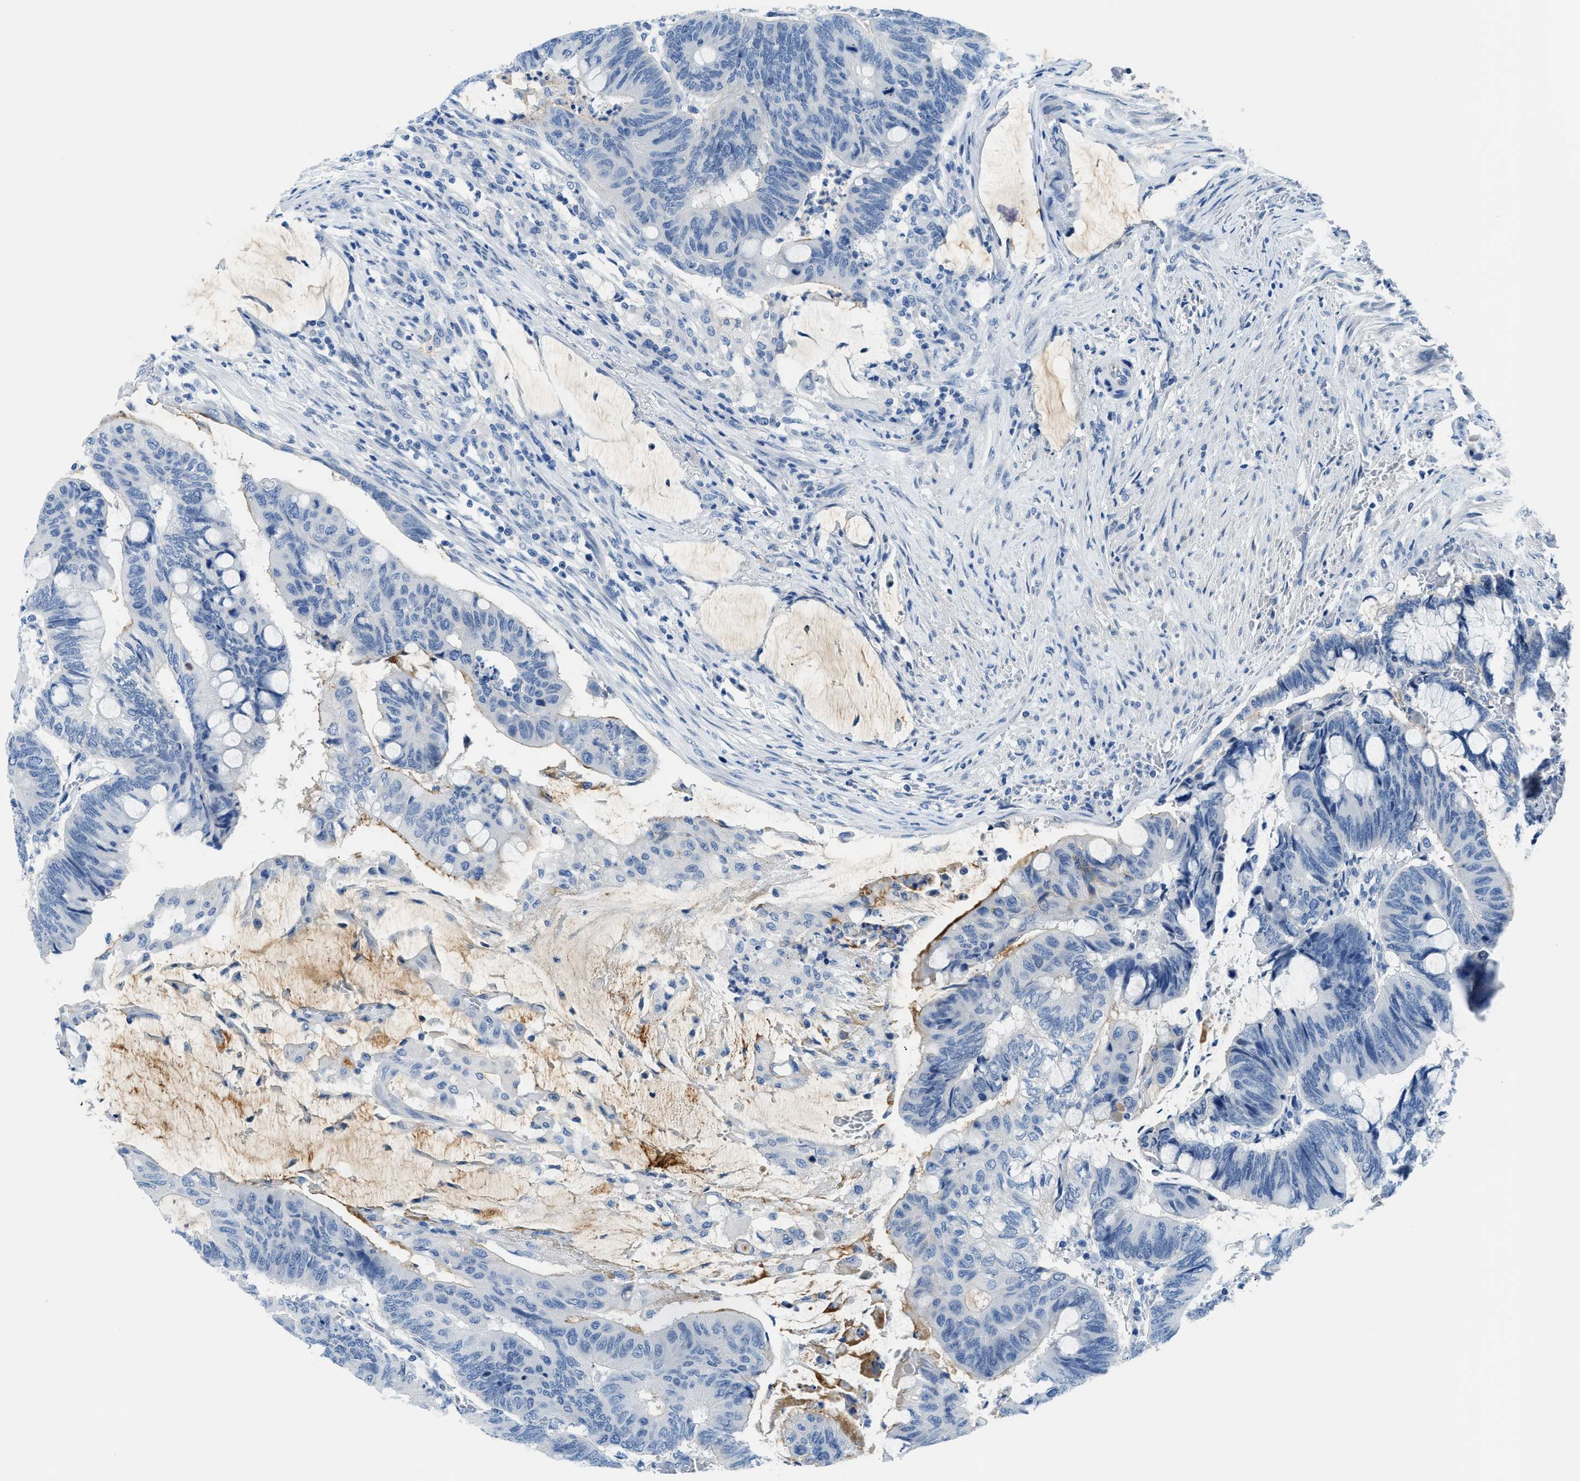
{"staining": {"intensity": "moderate", "quantity": "<25%", "location": "cytoplasmic/membranous"}, "tissue": "colorectal cancer", "cell_type": "Tumor cells", "image_type": "cancer", "snomed": [{"axis": "morphology", "description": "Normal tissue, NOS"}, {"axis": "morphology", "description": "Adenocarcinoma, NOS"}, {"axis": "topography", "description": "Rectum"}, {"axis": "topography", "description": "Peripheral nerve tissue"}], "caption": "Human colorectal cancer stained with a protein marker displays moderate staining in tumor cells.", "gene": "MBL2", "patient": {"sex": "male", "age": 92}}